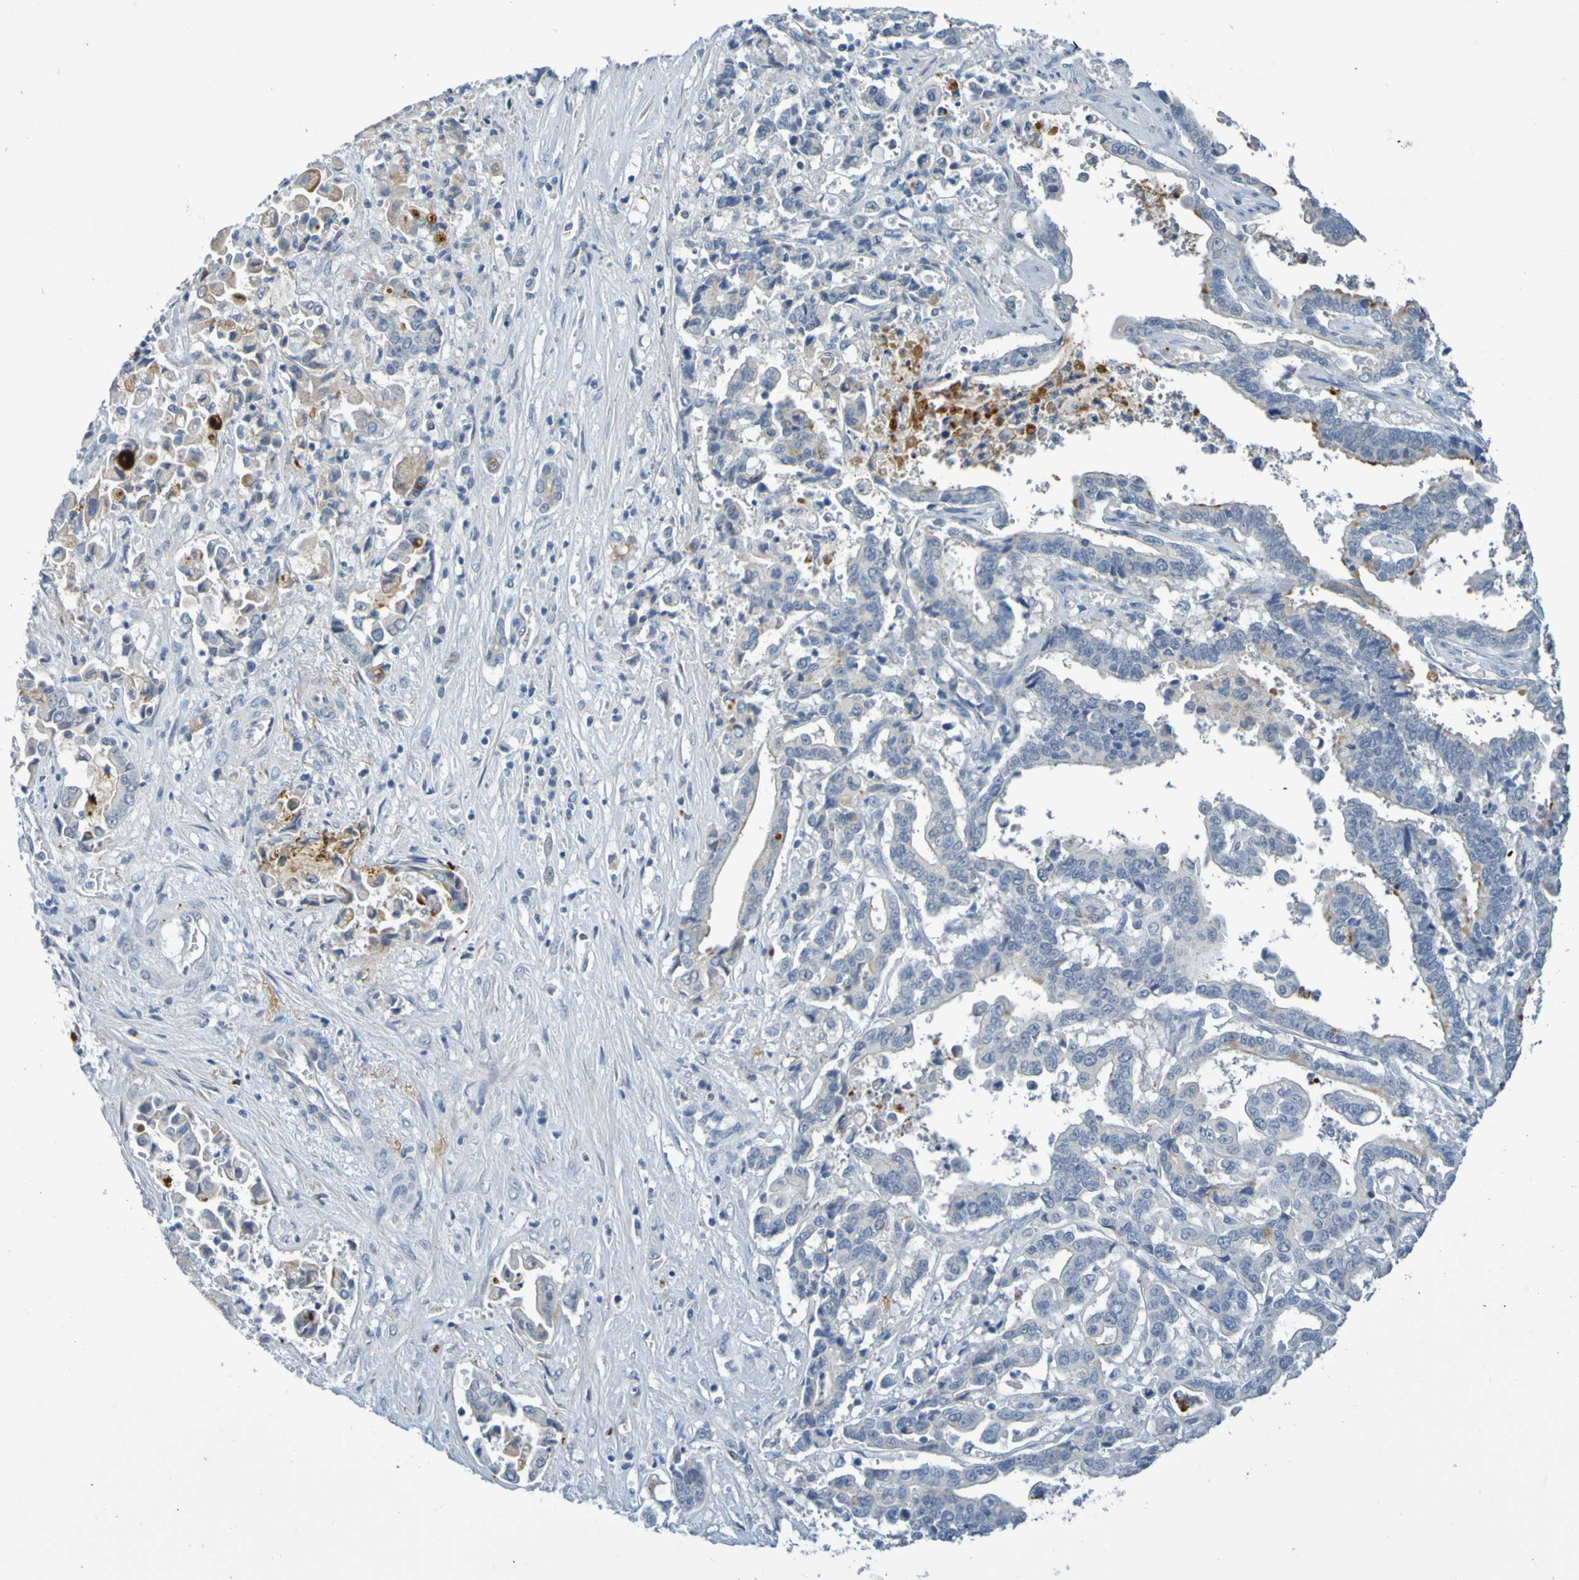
{"staining": {"intensity": "negative", "quantity": "none", "location": "none"}, "tissue": "liver cancer", "cell_type": "Tumor cells", "image_type": "cancer", "snomed": [{"axis": "morphology", "description": "Cholangiocarcinoma"}, {"axis": "topography", "description": "Liver"}], "caption": "Micrograph shows no protein staining in tumor cells of liver cholangiocarcinoma tissue.", "gene": "IL10", "patient": {"sex": "male", "age": 57}}